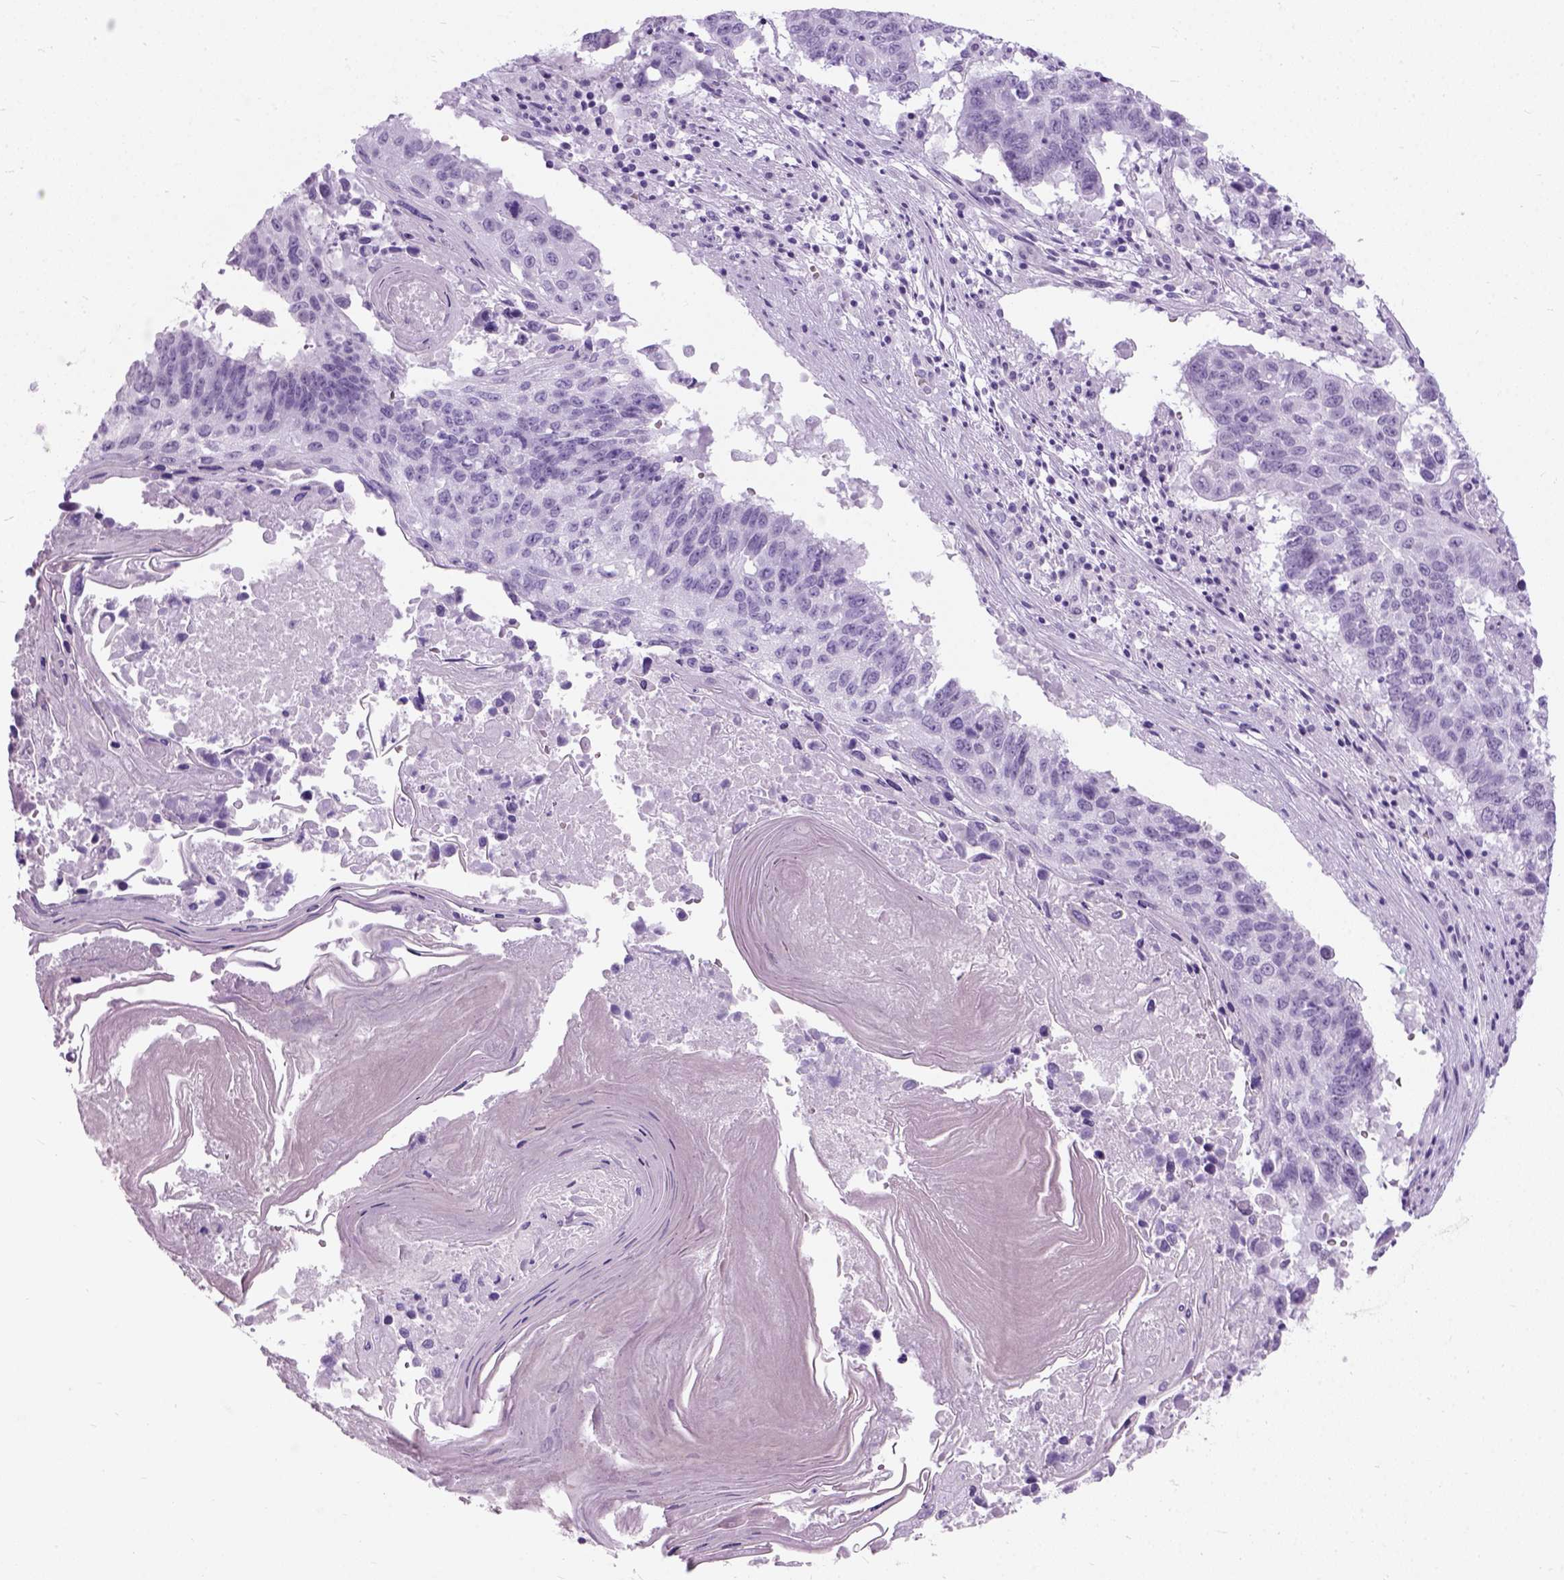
{"staining": {"intensity": "negative", "quantity": "none", "location": "none"}, "tissue": "lung cancer", "cell_type": "Tumor cells", "image_type": "cancer", "snomed": [{"axis": "morphology", "description": "Squamous cell carcinoma, NOS"}, {"axis": "topography", "description": "Lung"}], "caption": "A micrograph of lung cancer (squamous cell carcinoma) stained for a protein shows no brown staining in tumor cells. (DAB immunohistochemistry (IHC) with hematoxylin counter stain).", "gene": "AXDND1", "patient": {"sex": "male", "age": 73}}